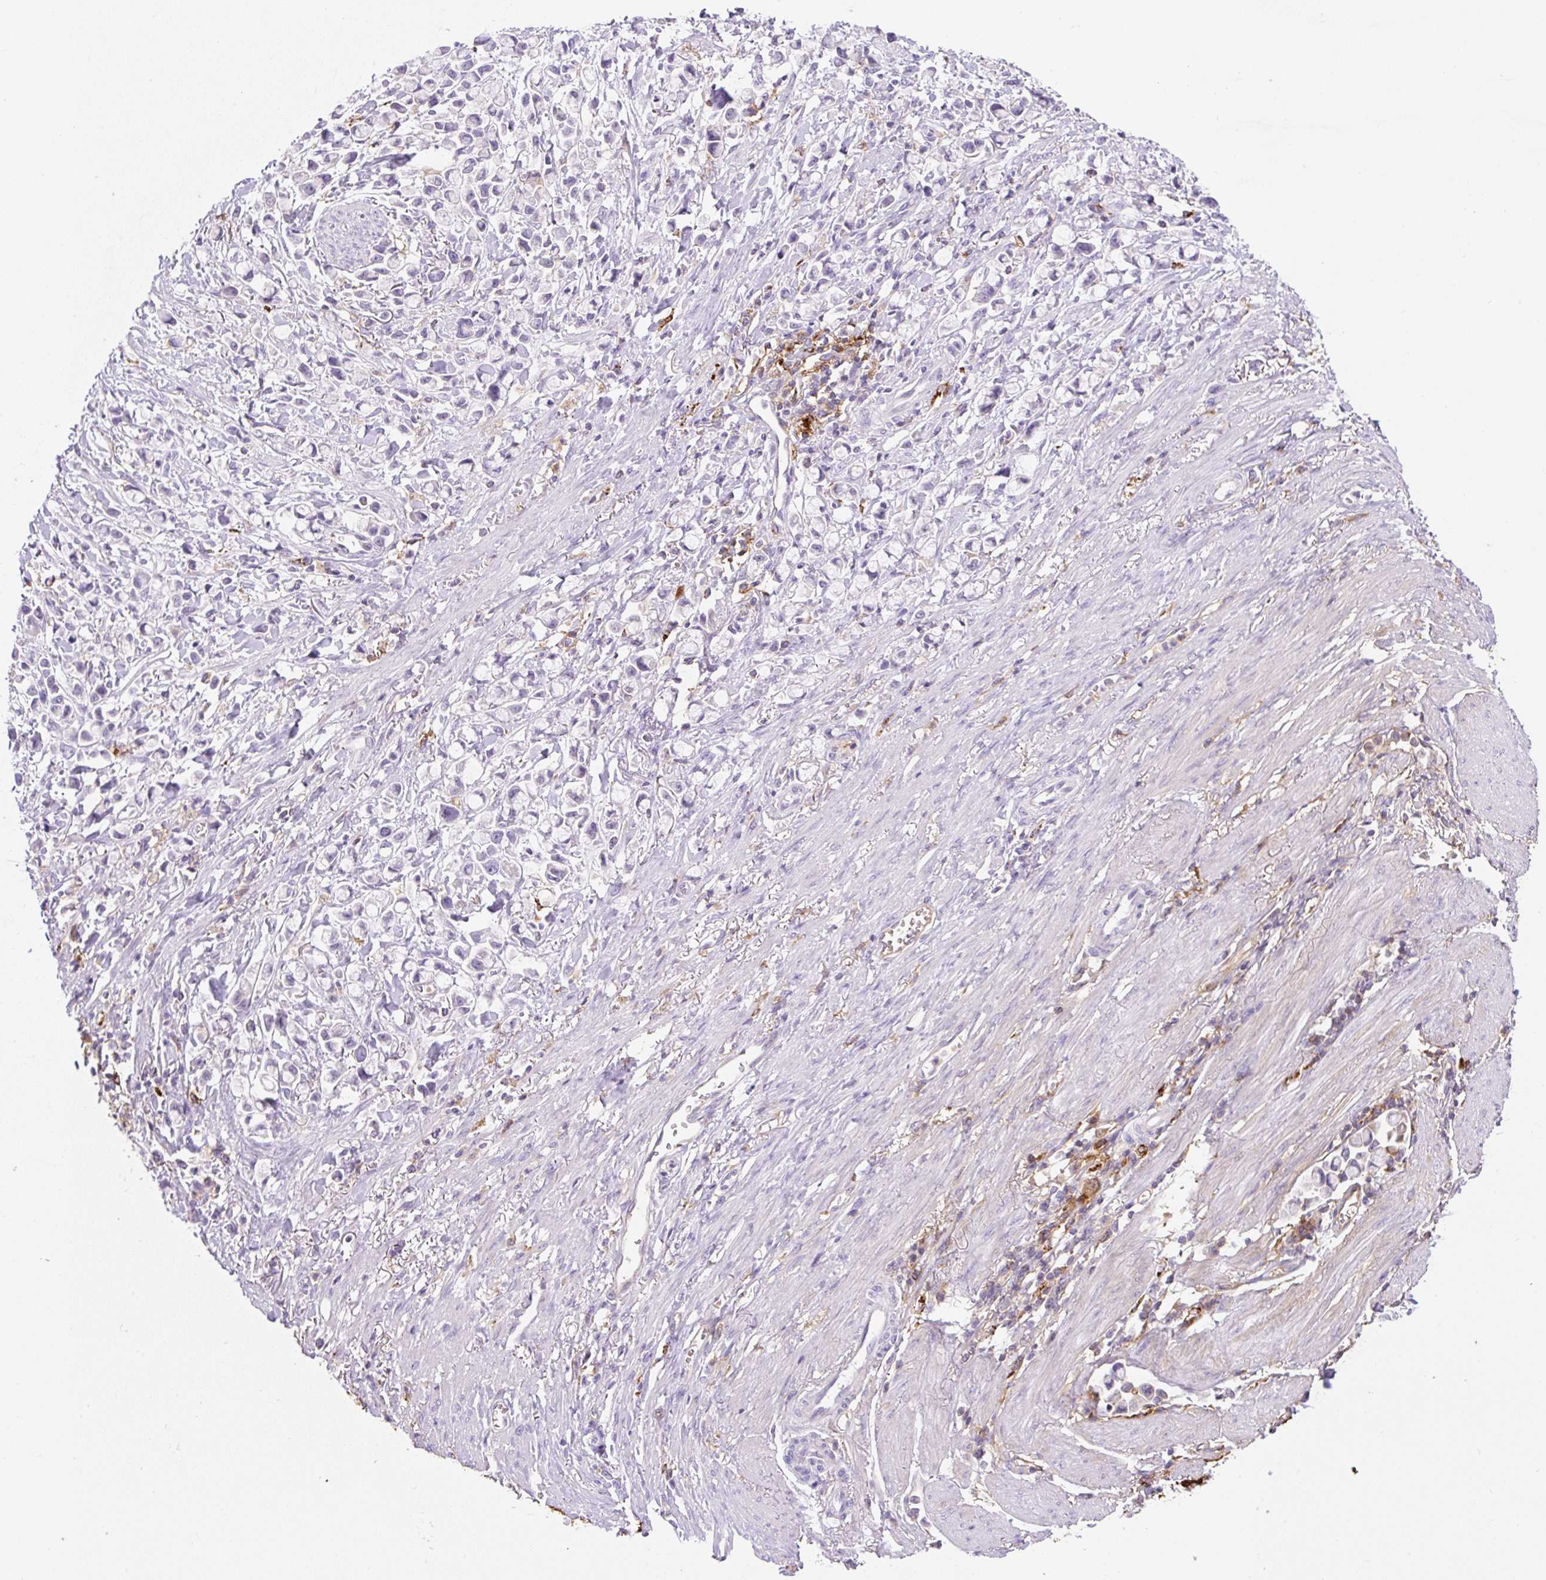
{"staining": {"intensity": "negative", "quantity": "none", "location": "none"}, "tissue": "stomach cancer", "cell_type": "Tumor cells", "image_type": "cancer", "snomed": [{"axis": "morphology", "description": "Adenocarcinoma, NOS"}, {"axis": "topography", "description": "Stomach"}], "caption": "Tumor cells are negative for brown protein staining in stomach adenocarcinoma. (IHC, brightfield microscopy, high magnification).", "gene": "TDRD15", "patient": {"sex": "female", "age": 81}}